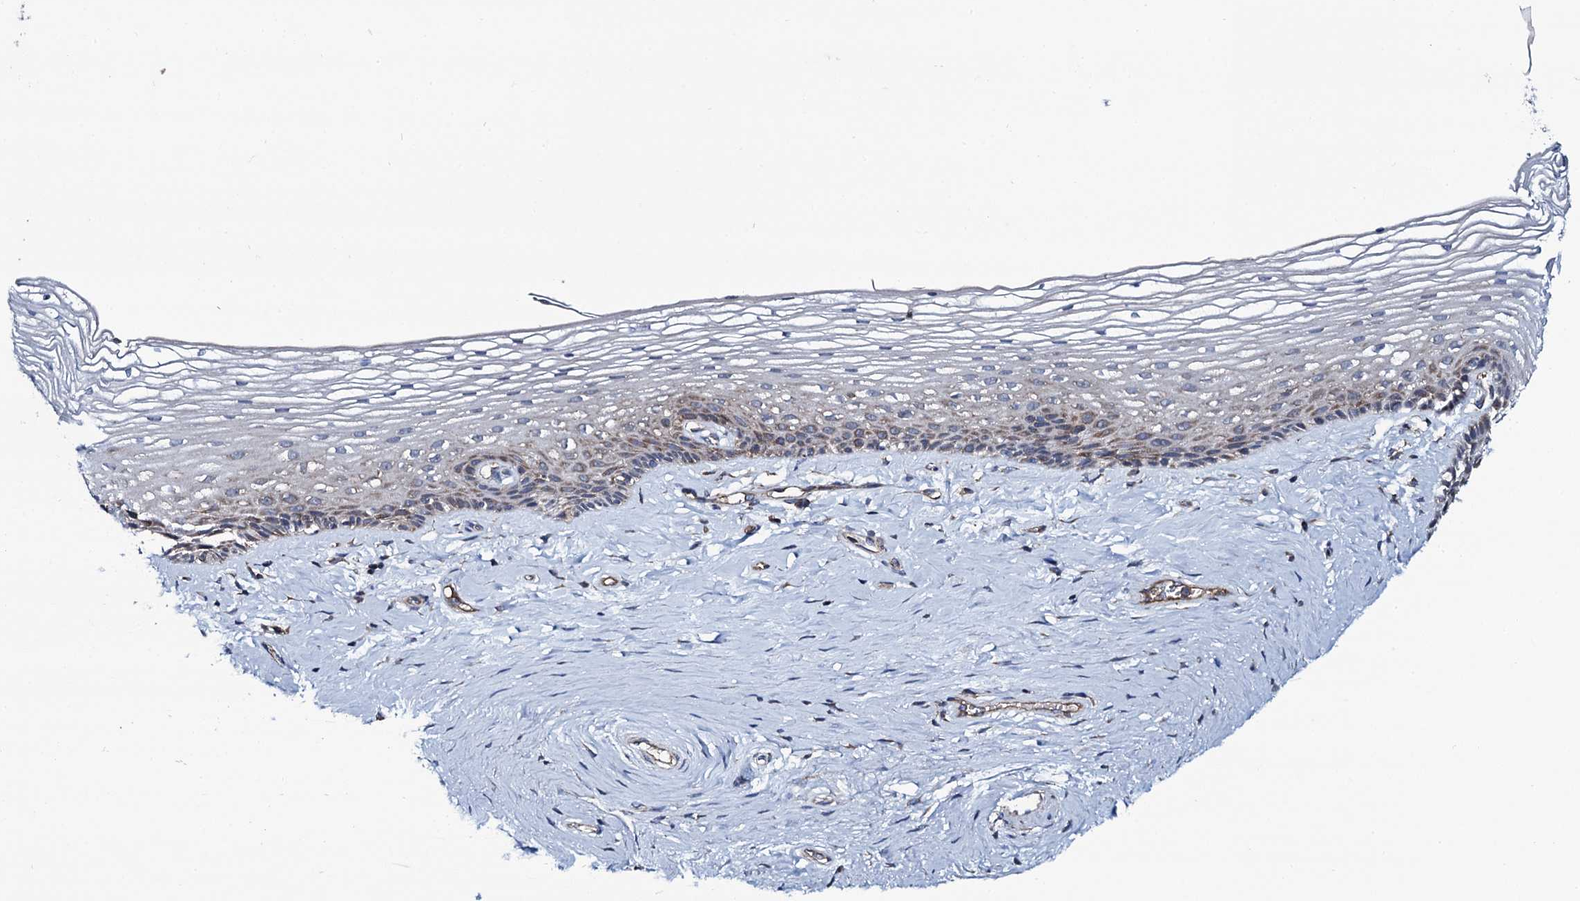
{"staining": {"intensity": "moderate", "quantity": "25%-75%", "location": "cytoplasmic/membranous"}, "tissue": "vagina", "cell_type": "Squamous epithelial cells", "image_type": "normal", "snomed": [{"axis": "morphology", "description": "Normal tissue, NOS"}, {"axis": "topography", "description": "Vagina"}], "caption": "High-magnification brightfield microscopy of normal vagina stained with DAB (brown) and counterstained with hematoxylin (blue). squamous epithelial cells exhibit moderate cytoplasmic/membranous expression is appreciated in about25%-75% of cells.", "gene": "NEK1", "patient": {"sex": "female", "age": 46}}